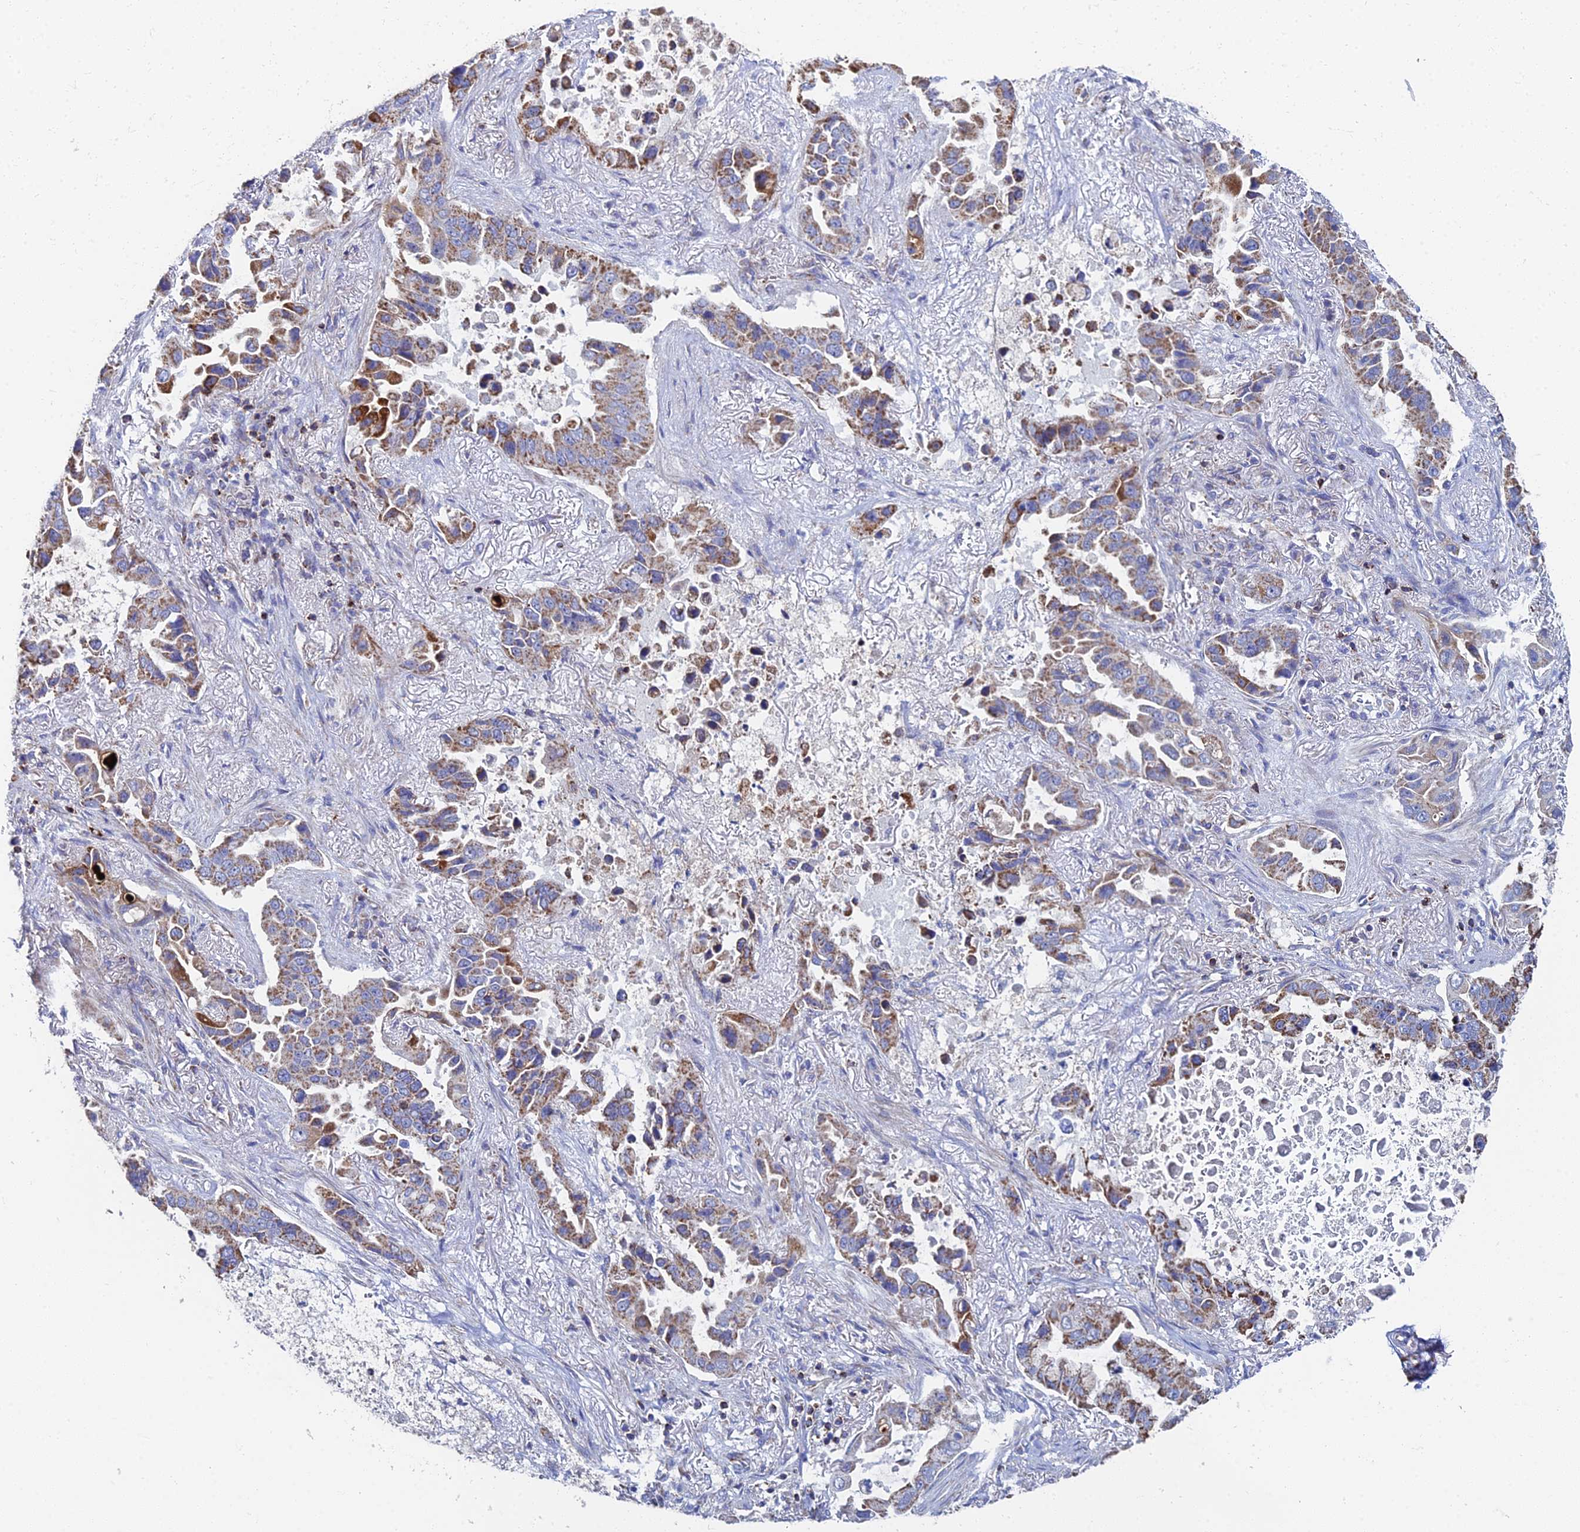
{"staining": {"intensity": "moderate", "quantity": ">75%", "location": "cytoplasmic/membranous"}, "tissue": "lung cancer", "cell_type": "Tumor cells", "image_type": "cancer", "snomed": [{"axis": "morphology", "description": "Adenocarcinoma, NOS"}, {"axis": "topography", "description": "Lung"}], "caption": "This is a micrograph of immunohistochemistry (IHC) staining of lung cancer (adenocarcinoma), which shows moderate positivity in the cytoplasmic/membranous of tumor cells.", "gene": "SPOCK2", "patient": {"sex": "male", "age": 64}}